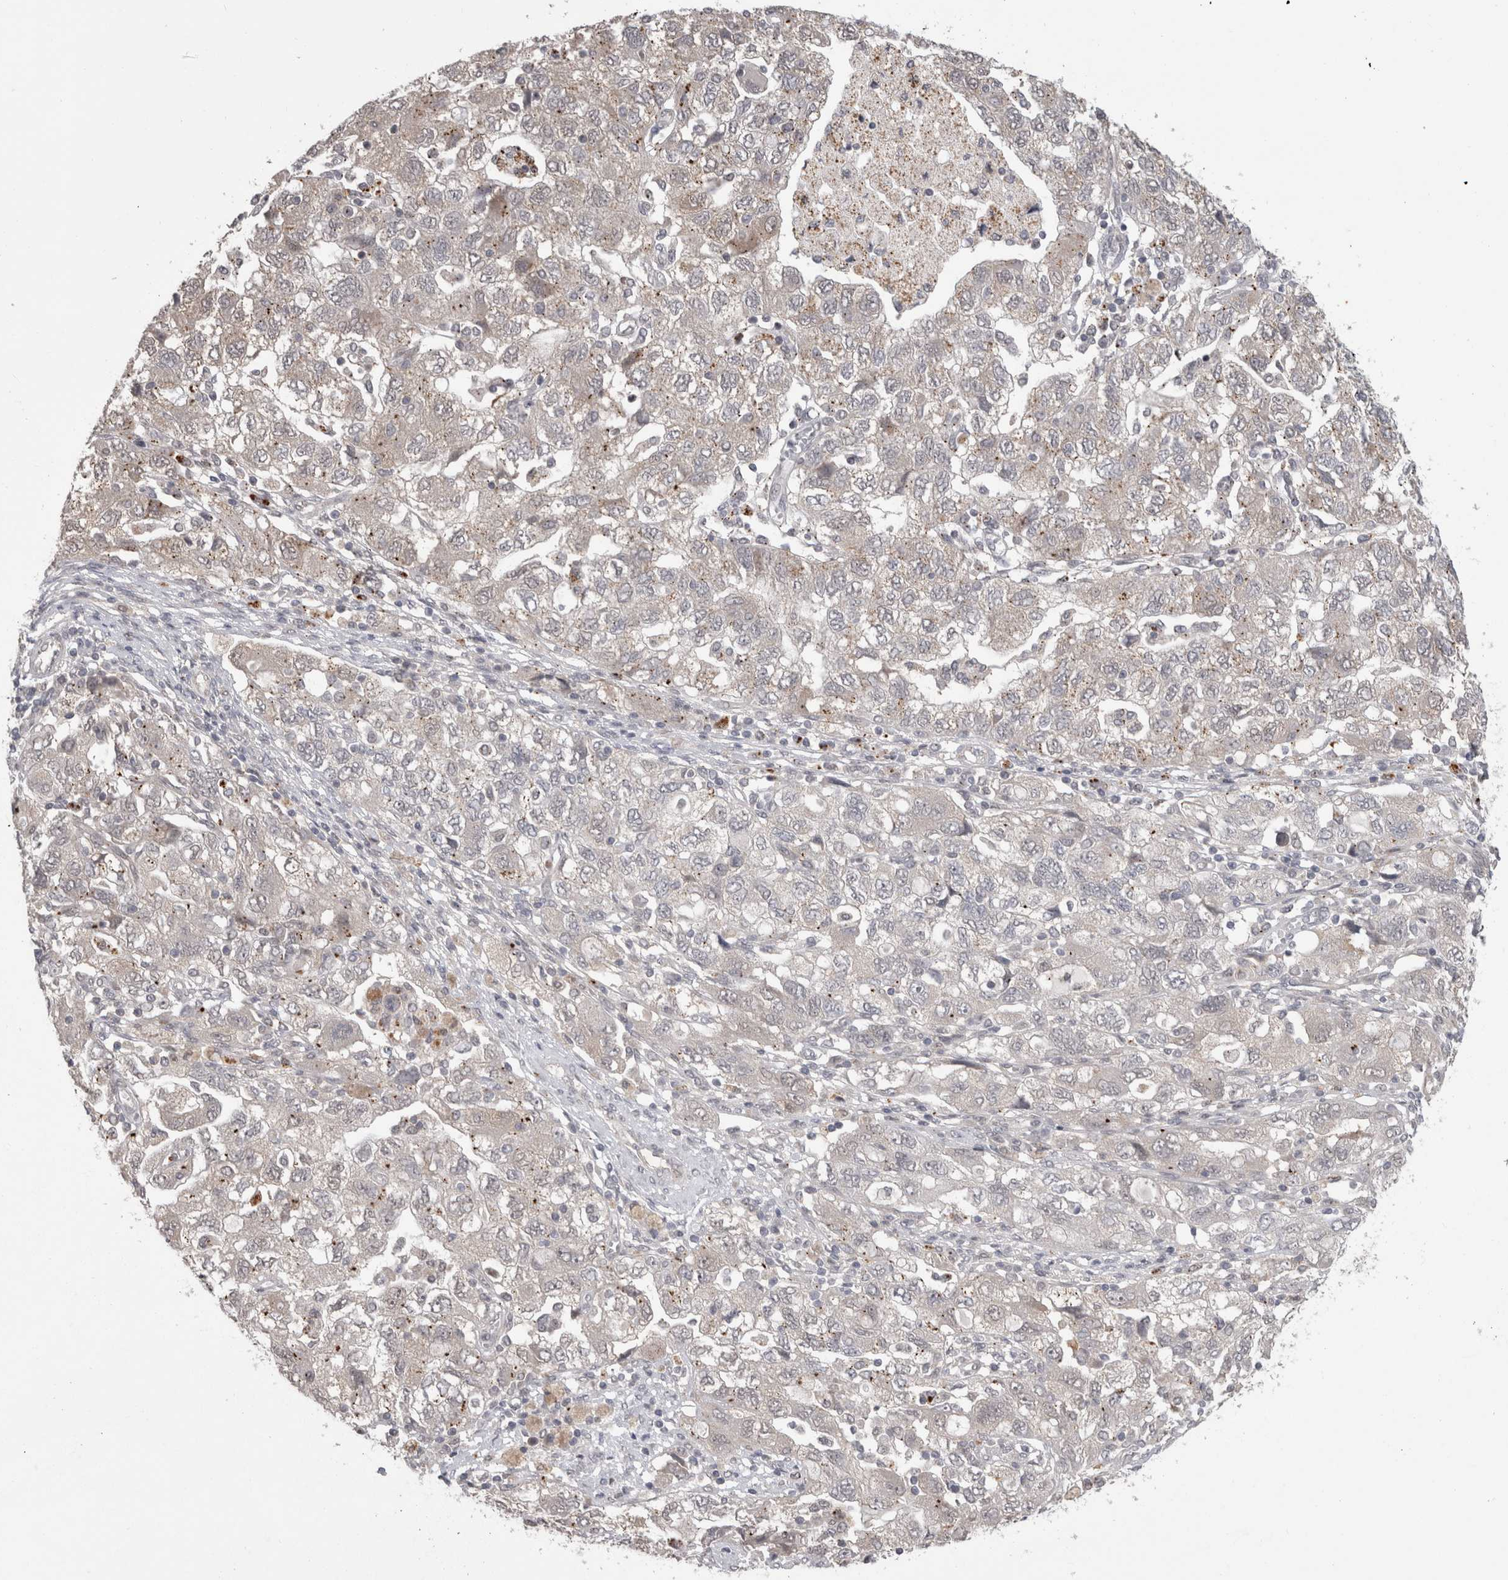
{"staining": {"intensity": "negative", "quantity": "none", "location": "none"}, "tissue": "ovarian cancer", "cell_type": "Tumor cells", "image_type": "cancer", "snomed": [{"axis": "morphology", "description": "Carcinoma, NOS"}, {"axis": "morphology", "description": "Cystadenocarcinoma, serous, NOS"}, {"axis": "topography", "description": "Ovary"}], "caption": "DAB immunohistochemical staining of human ovarian cancer (carcinoma) demonstrates no significant positivity in tumor cells. (DAB (3,3'-diaminobenzidine) immunohistochemistry (IHC) with hematoxylin counter stain).", "gene": "MTBP", "patient": {"sex": "female", "age": 69}}